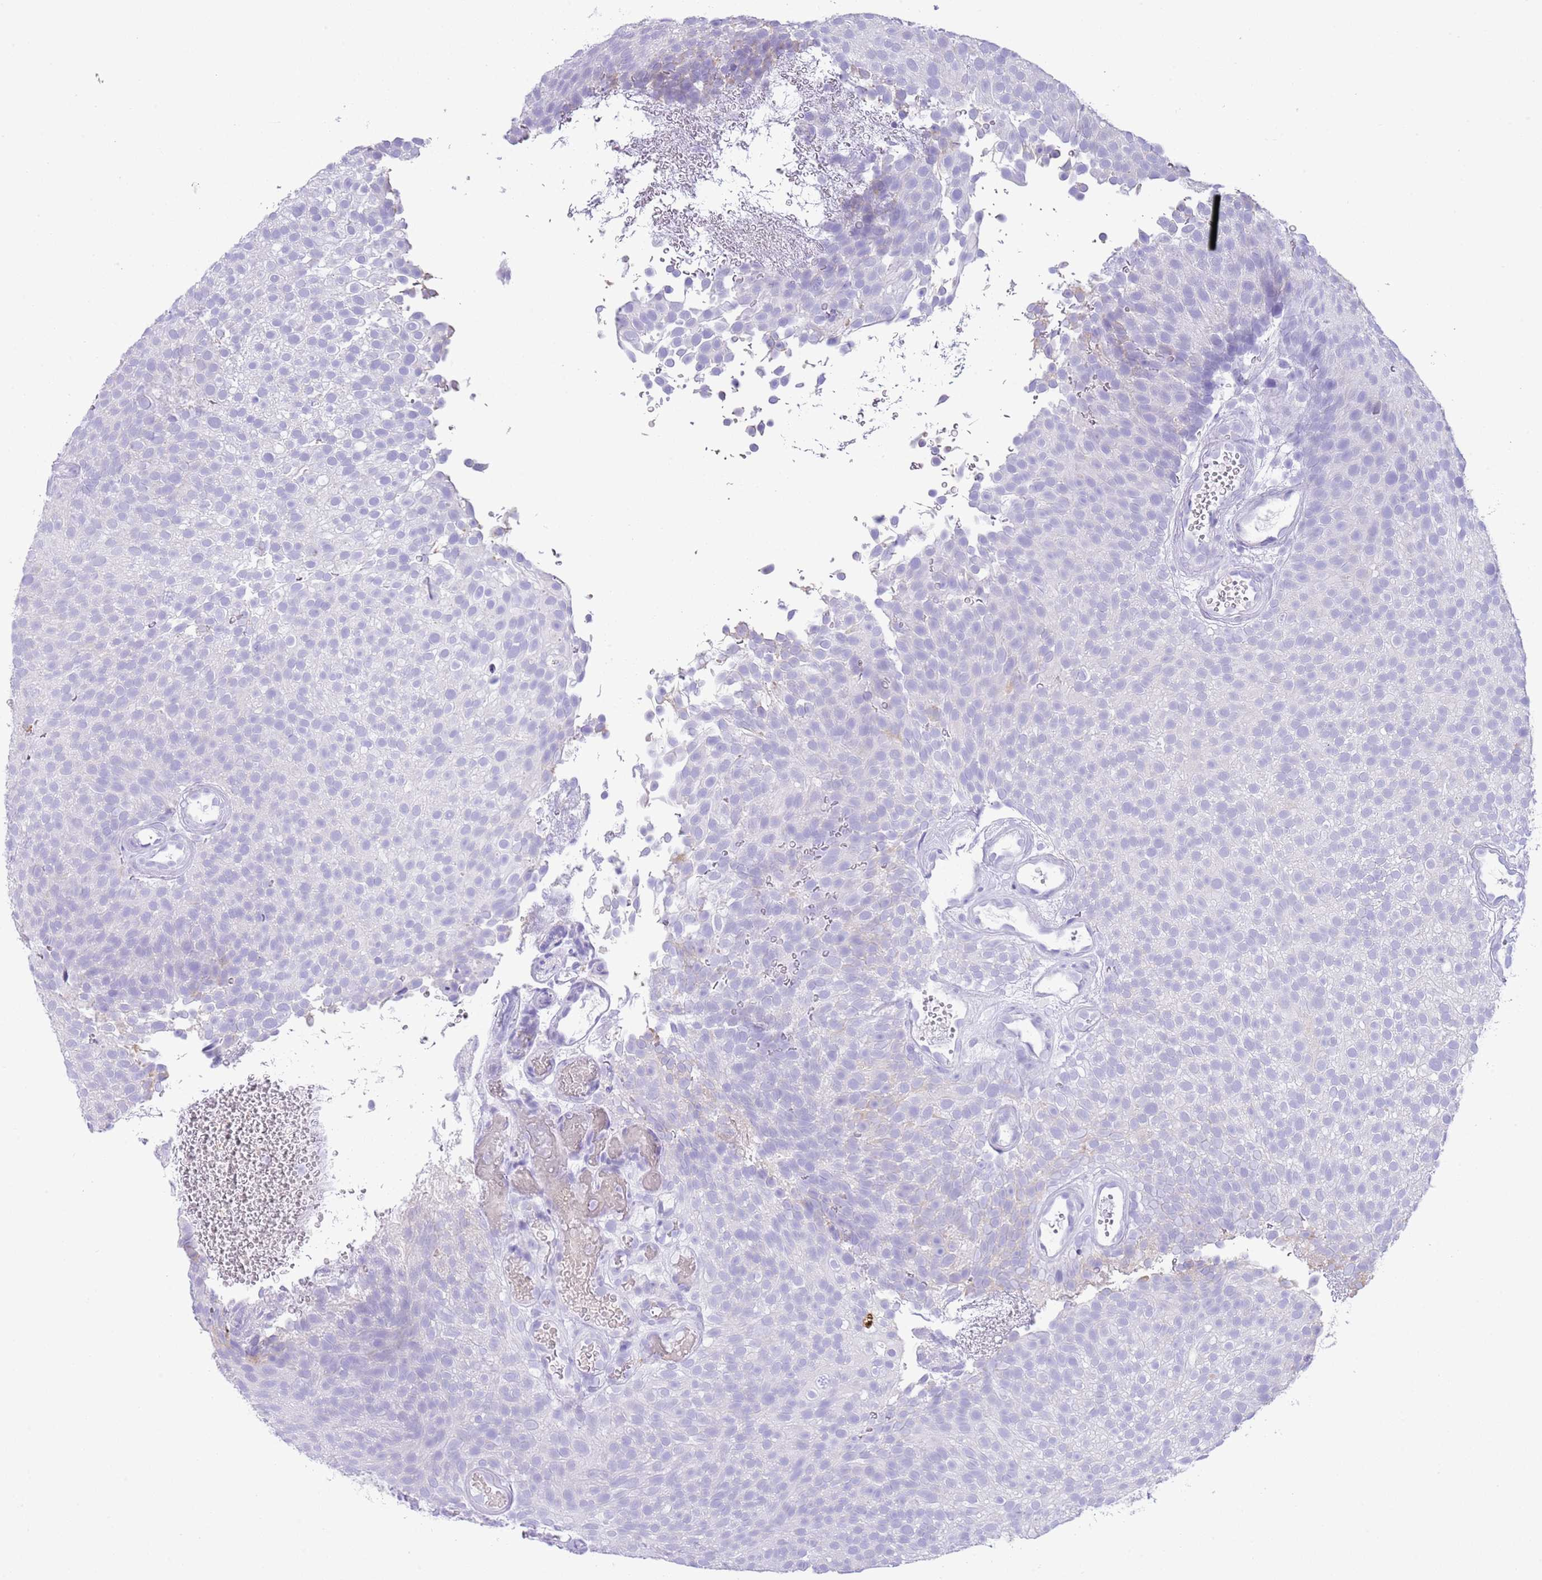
{"staining": {"intensity": "negative", "quantity": "none", "location": "none"}, "tissue": "urothelial cancer", "cell_type": "Tumor cells", "image_type": "cancer", "snomed": [{"axis": "morphology", "description": "Urothelial carcinoma, Low grade"}, {"axis": "topography", "description": "Urinary bladder"}], "caption": "This micrograph is of urothelial carcinoma (low-grade) stained with immunohistochemistry (IHC) to label a protein in brown with the nuclei are counter-stained blue. There is no expression in tumor cells.", "gene": "ABHD17C", "patient": {"sex": "male", "age": 78}}